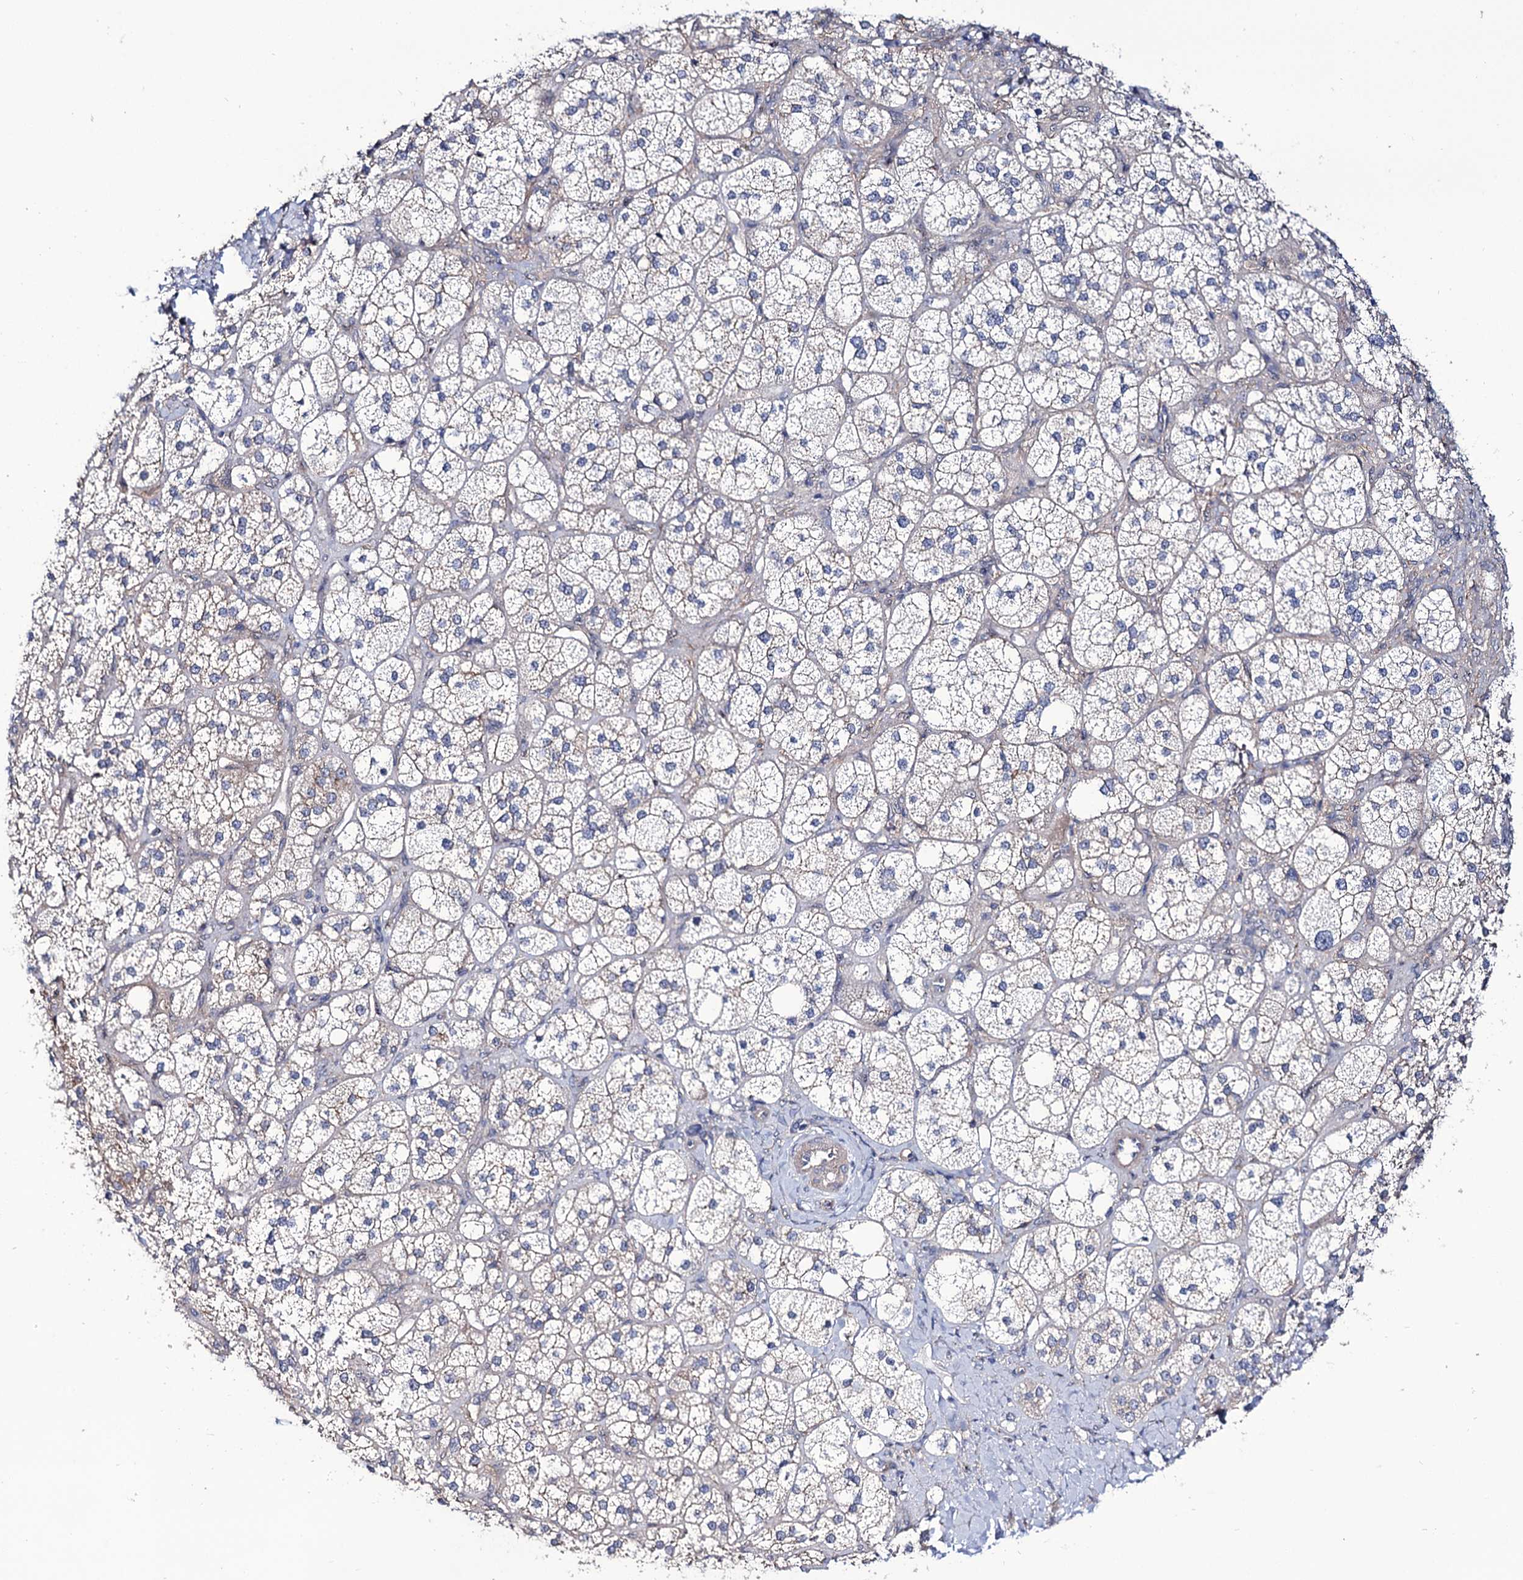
{"staining": {"intensity": "moderate", "quantity": "25%-75%", "location": "cytoplasmic/membranous"}, "tissue": "adrenal gland", "cell_type": "Glandular cells", "image_type": "normal", "snomed": [{"axis": "morphology", "description": "Normal tissue, NOS"}, {"axis": "topography", "description": "Adrenal gland"}], "caption": "Protein expression analysis of benign human adrenal gland reveals moderate cytoplasmic/membranous expression in about 25%-75% of glandular cells. Using DAB (brown) and hematoxylin (blue) stains, captured at high magnification using brightfield microscopy.", "gene": "SEC24A", "patient": {"sex": "male", "age": 61}}